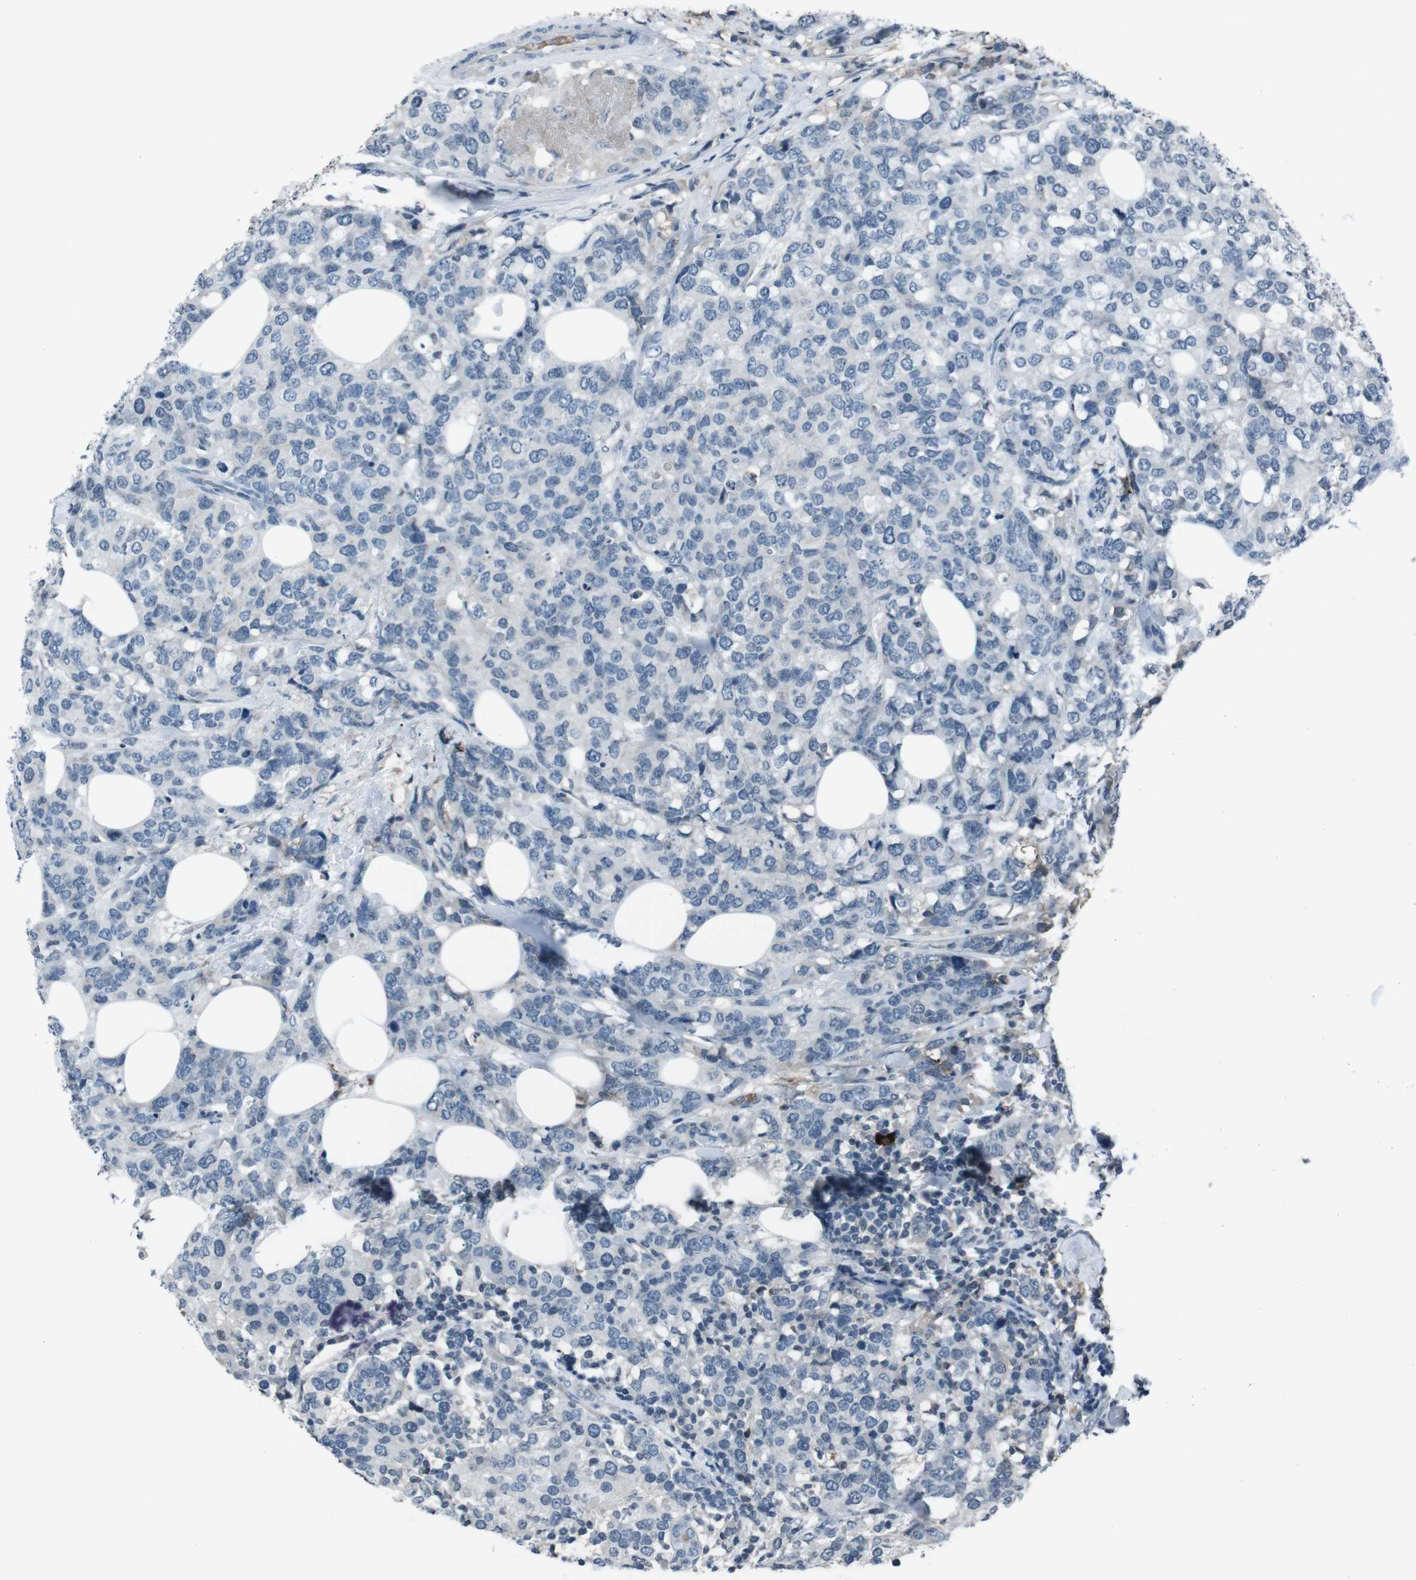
{"staining": {"intensity": "negative", "quantity": "none", "location": "none"}, "tissue": "breast cancer", "cell_type": "Tumor cells", "image_type": "cancer", "snomed": [{"axis": "morphology", "description": "Lobular carcinoma"}, {"axis": "topography", "description": "Breast"}], "caption": "An immunohistochemistry (IHC) photomicrograph of breast lobular carcinoma is shown. There is no staining in tumor cells of breast lobular carcinoma.", "gene": "UGT1A6", "patient": {"sex": "female", "age": 59}}